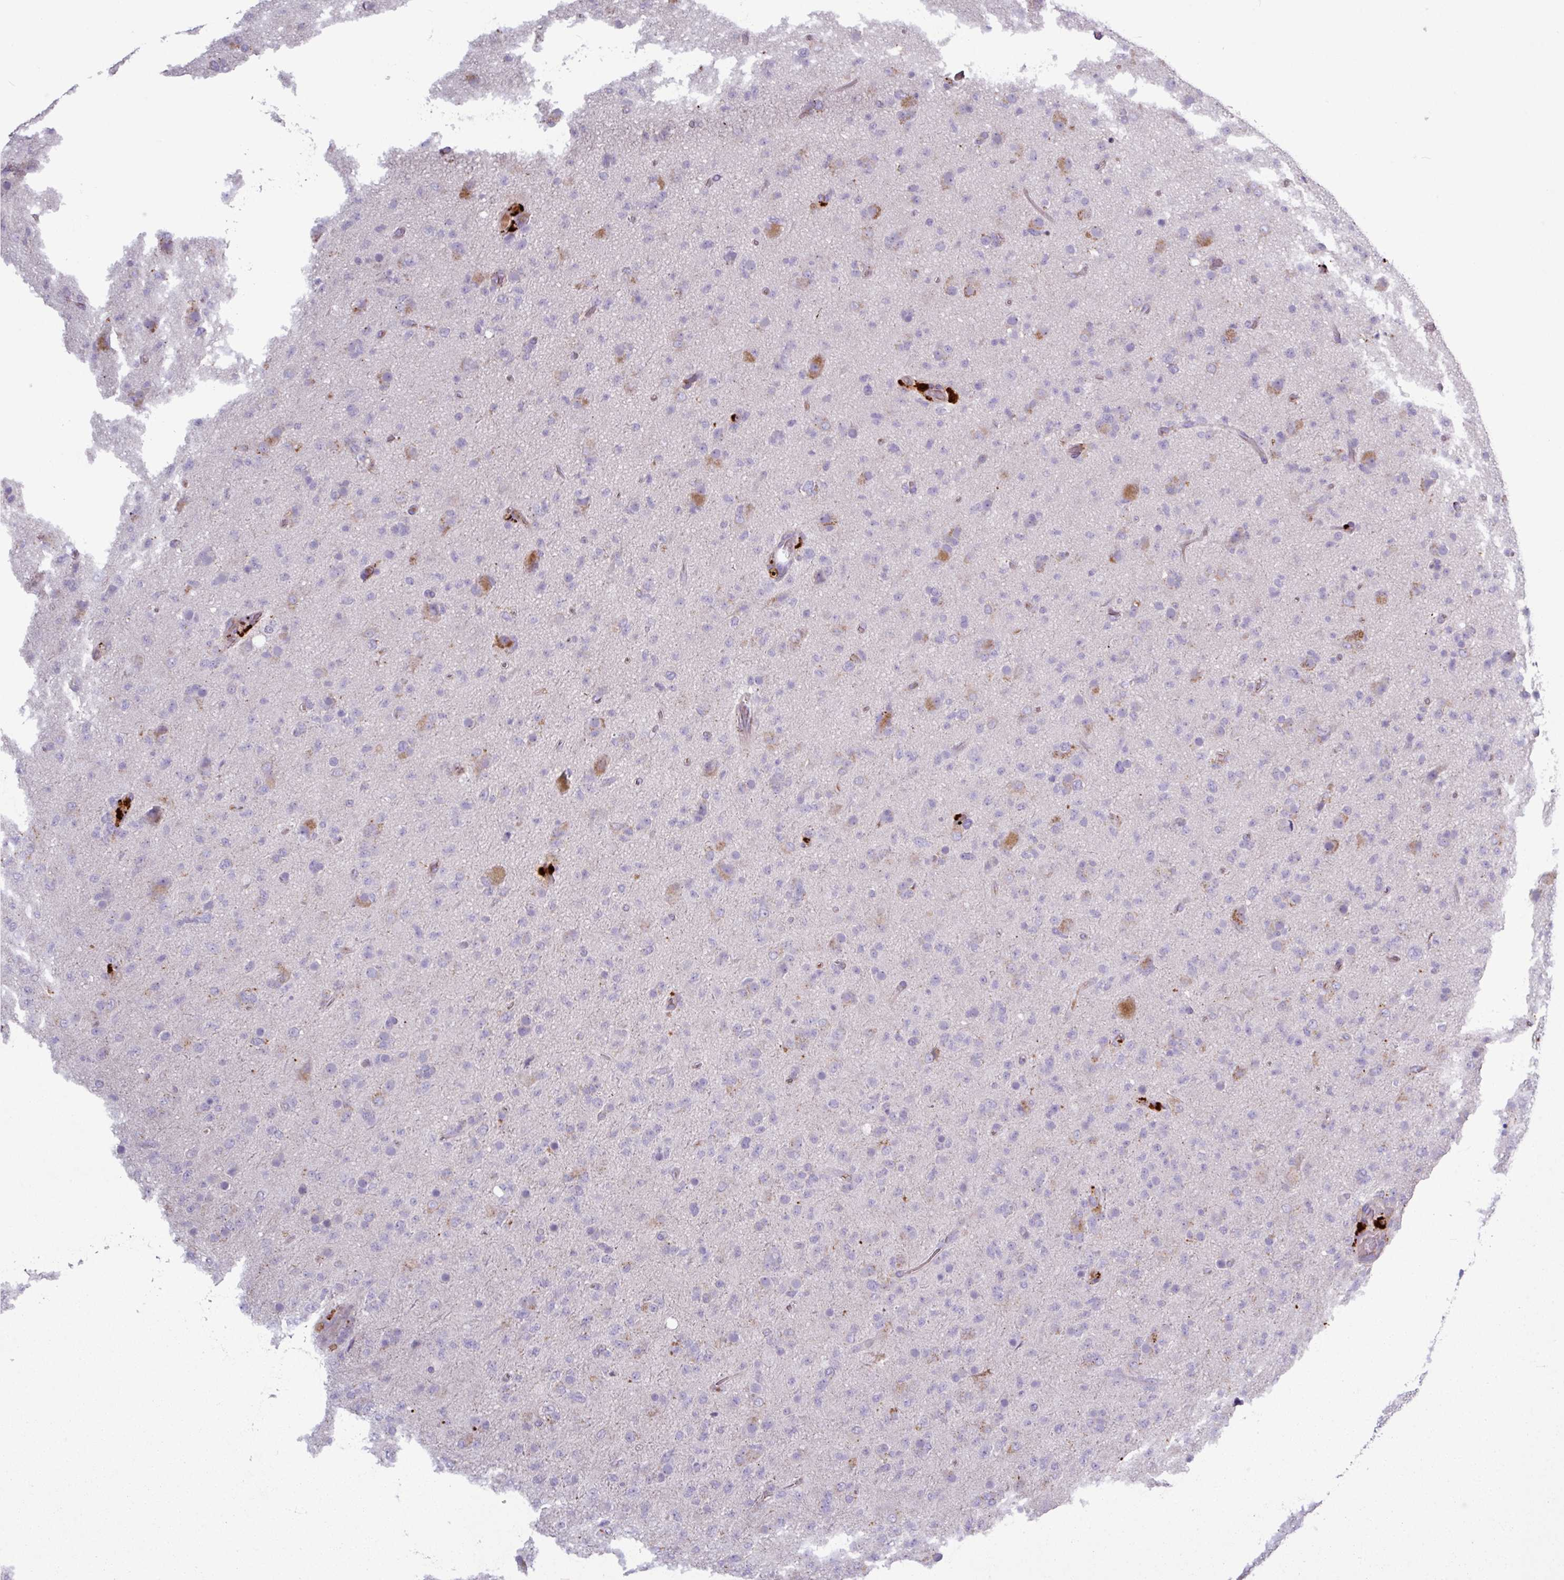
{"staining": {"intensity": "negative", "quantity": "none", "location": "none"}, "tissue": "glioma", "cell_type": "Tumor cells", "image_type": "cancer", "snomed": [{"axis": "morphology", "description": "Glioma, malignant, Low grade"}, {"axis": "topography", "description": "Brain"}], "caption": "An image of glioma stained for a protein displays no brown staining in tumor cells.", "gene": "C4B", "patient": {"sex": "male", "age": 65}}